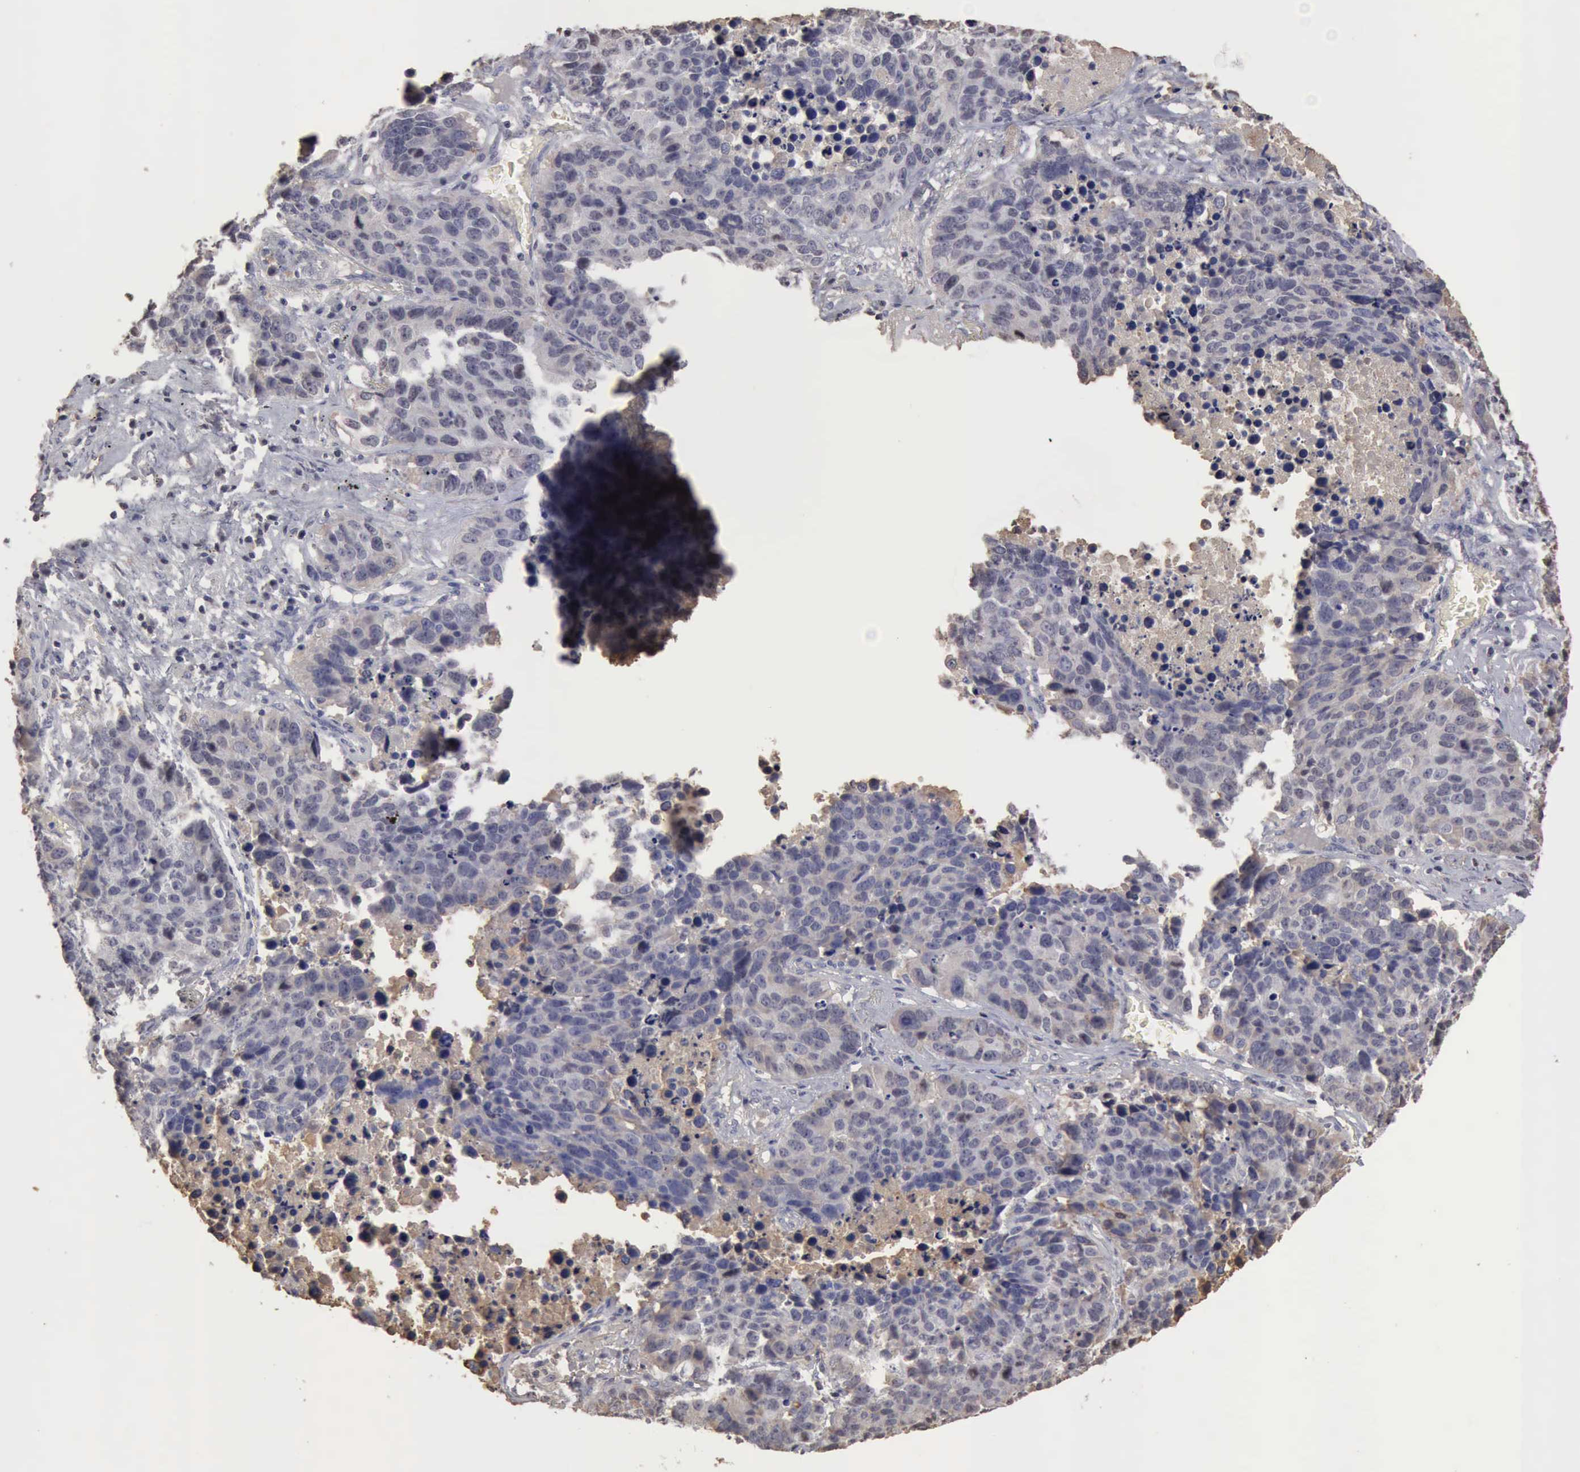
{"staining": {"intensity": "negative", "quantity": "none", "location": "none"}, "tissue": "lung cancer", "cell_type": "Tumor cells", "image_type": "cancer", "snomed": [{"axis": "morphology", "description": "Carcinoid, malignant, NOS"}, {"axis": "topography", "description": "Lung"}], "caption": "IHC of lung carcinoid (malignant) reveals no positivity in tumor cells.", "gene": "SERPINA1", "patient": {"sex": "male", "age": 60}}